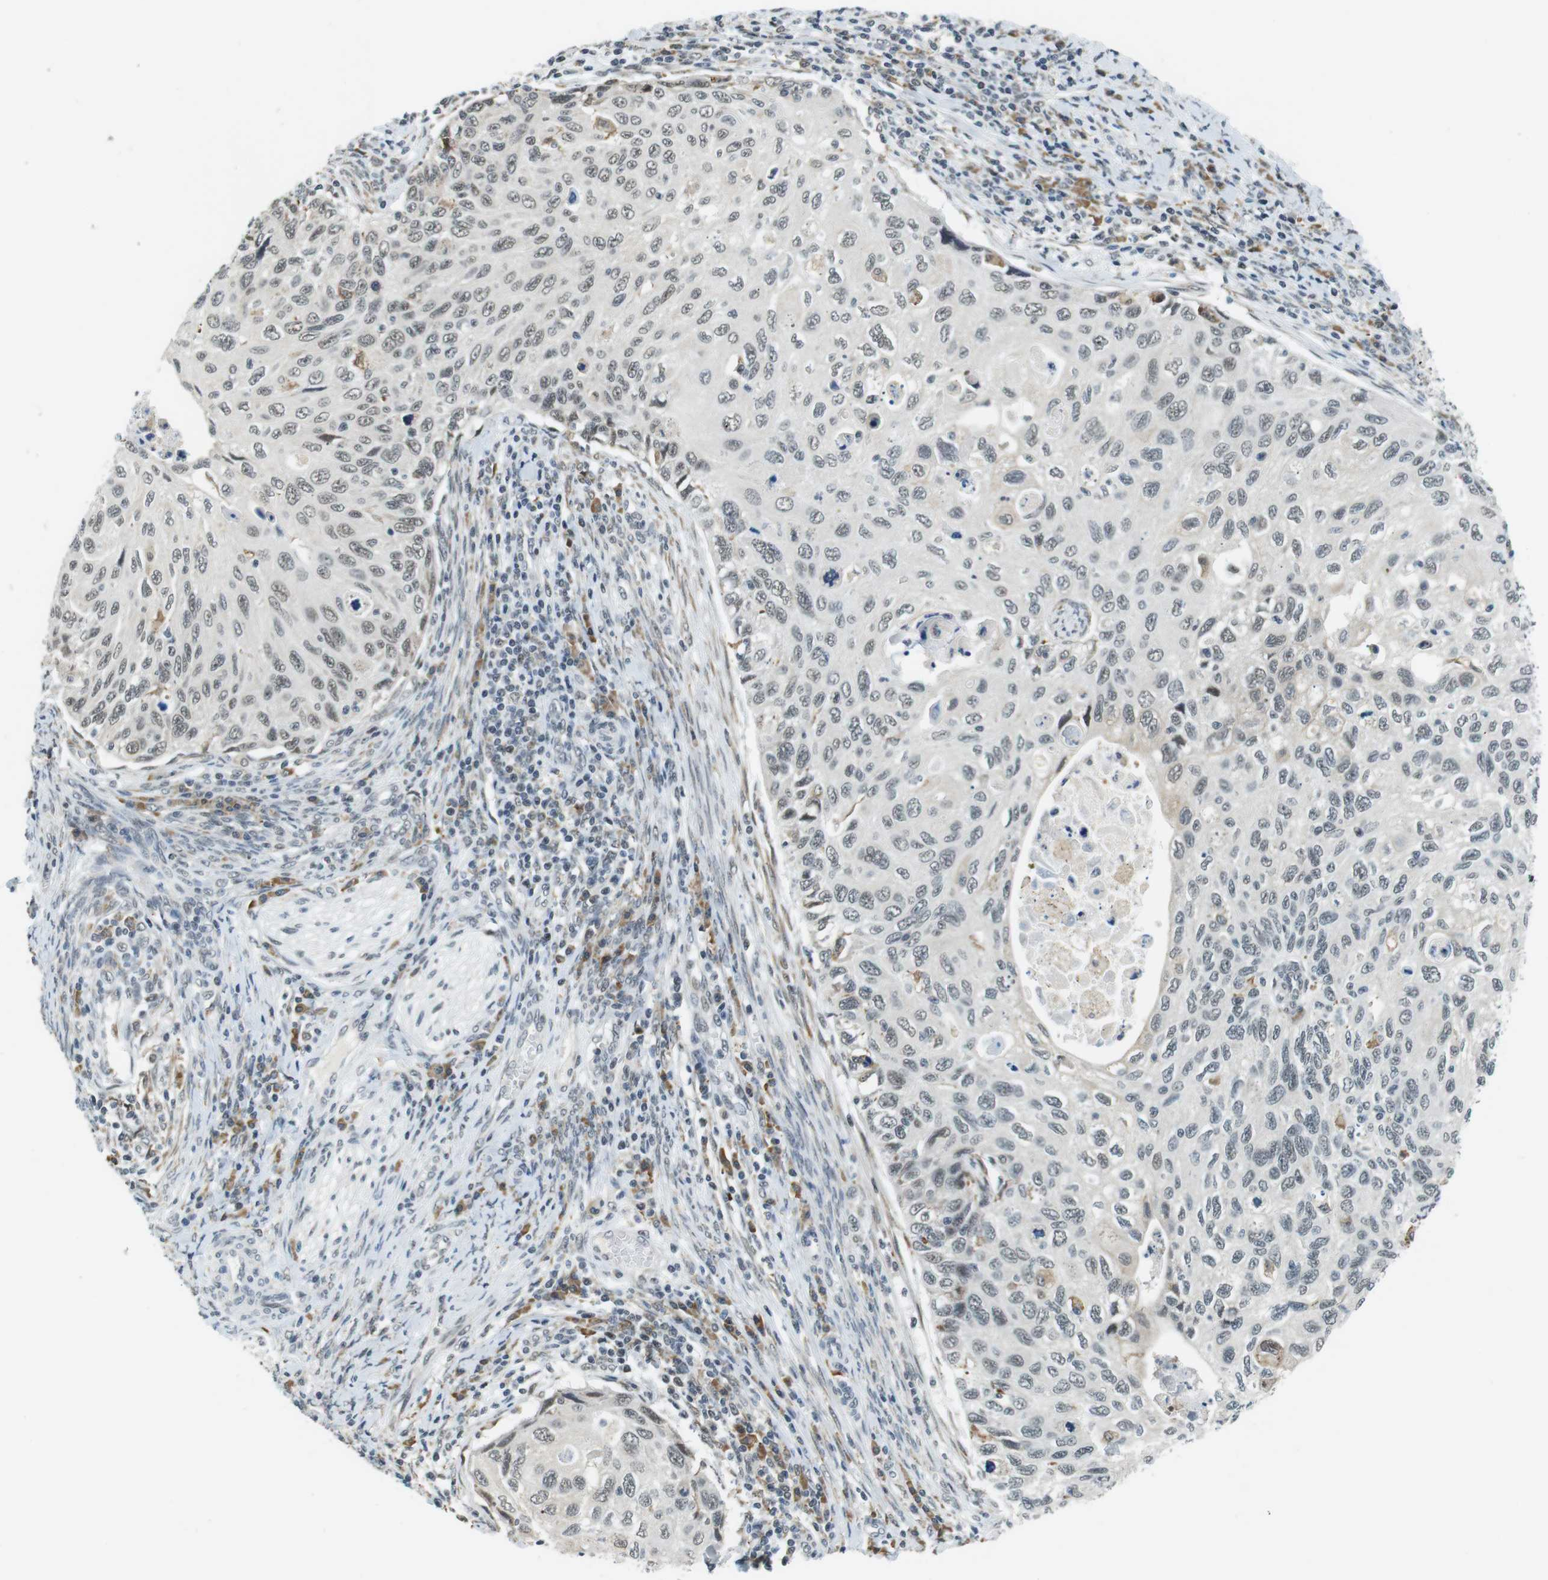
{"staining": {"intensity": "weak", "quantity": ">75%", "location": "nuclear"}, "tissue": "cervical cancer", "cell_type": "Tumor cells", "image_type": "cancer", "snomed": [{"axis": "morphology", "description": "Squamous cell carcinoma, NOS"}, {"axis": "topography", "description": "Cervix"}], "caption": "Immunohistochemistry (IHC) image of human cervical cancer stained for a protein (brown), which displays low levels of weak nuclear staining in about >75% of tumor cells.", "gene": "RNF38", "patient": {"sex": "female", "age": 70}}